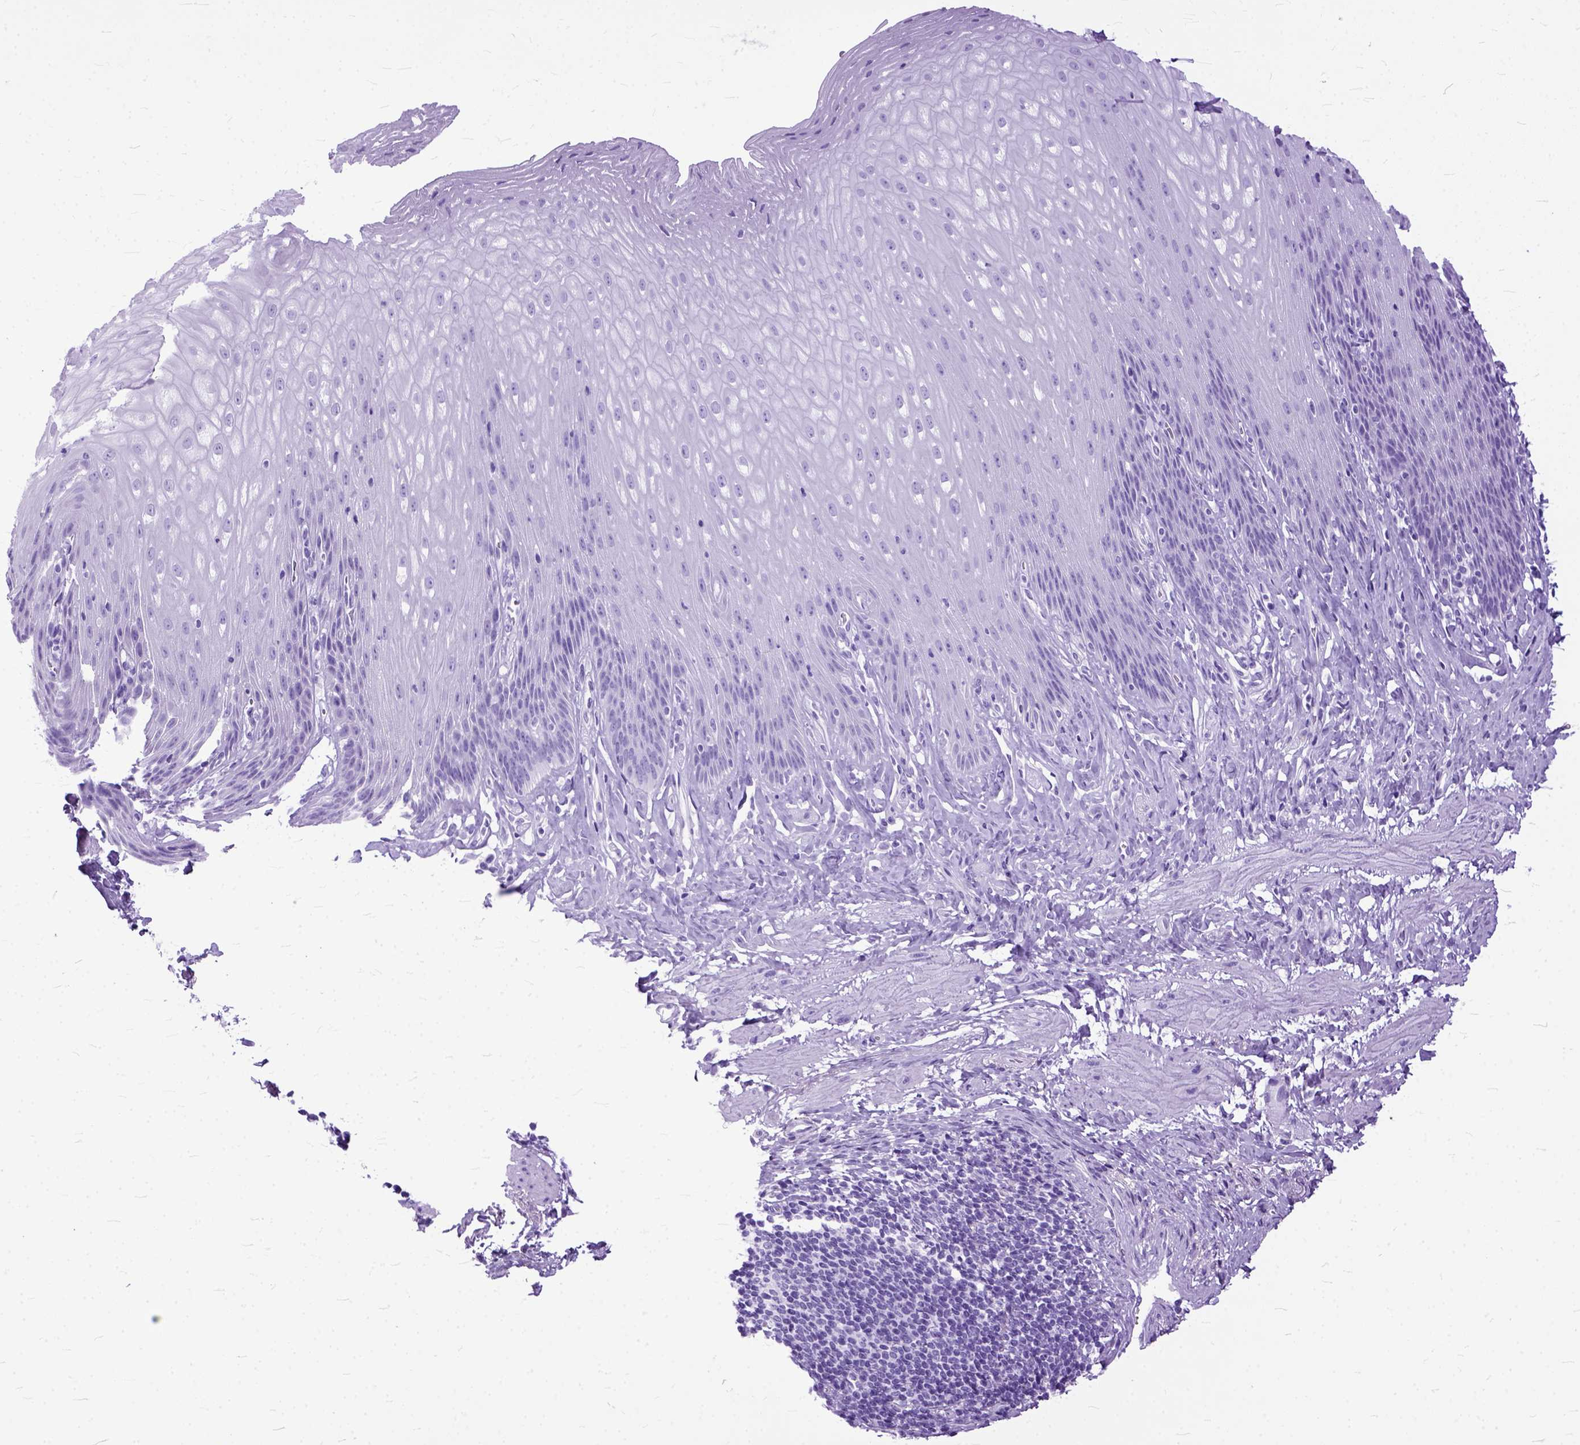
{"staining": {"intensity": "negative", "quantity": "none", "location": "none"}, "tissue": "esophagus", "cell_type": "Squamous epithelial cells", "image_type": "normal", "snomed": [{"axis": "morphology", "description": "Normal tissue, NOS"}, {"axis": "topography", "description": "Esophagus"}], "caption": "This is an immunohistochemistry (IHC) photomicrograph of unremarkable human esophagus. There is no staining in squamous epithelial cells.", "gene": "GNGT1", "patient": {"sex": "female", "age": 61}}